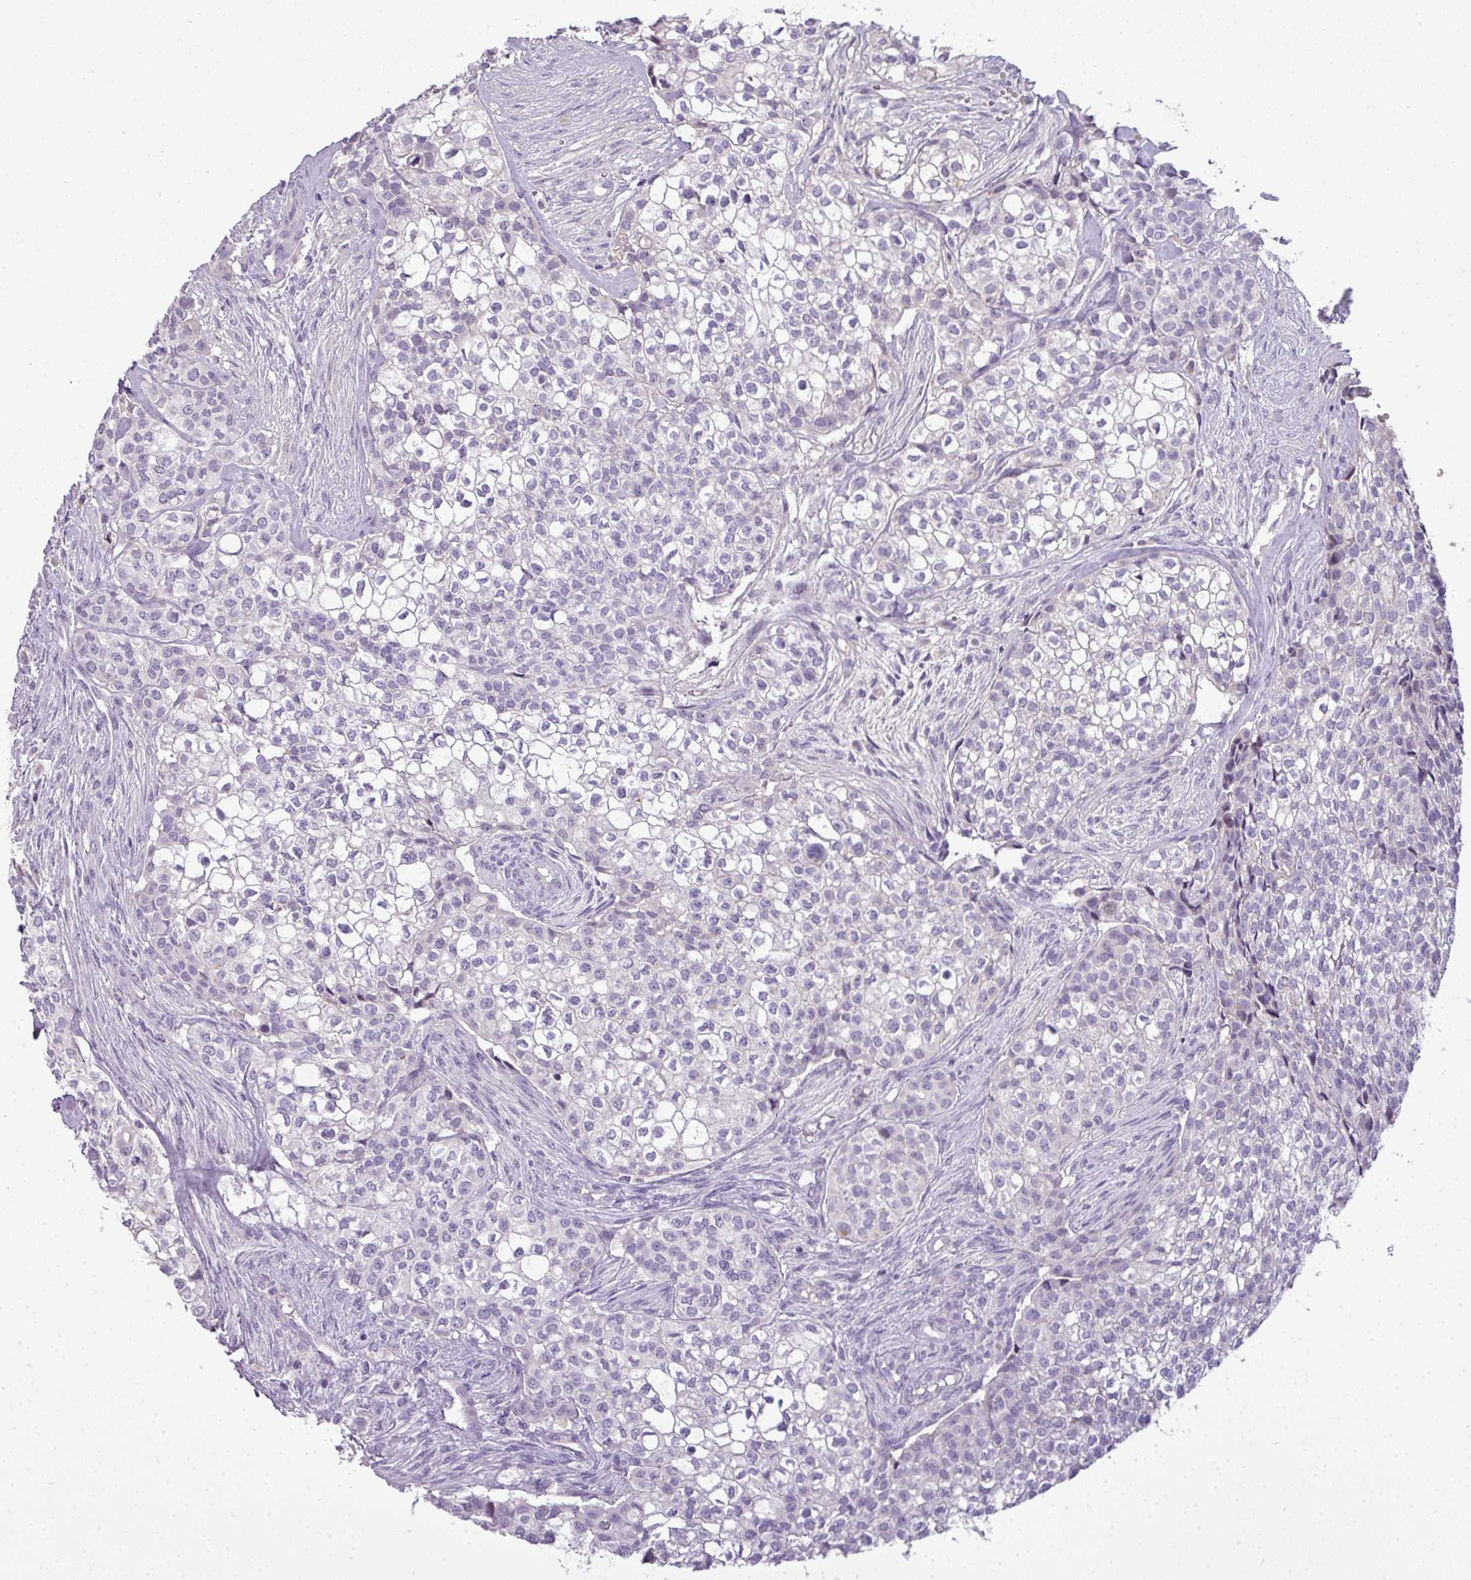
{"staining": {"intensity": "negative", "quantity": "none", "location": "none"}, "tissue": "head and neck cancer", "cell_type": "Tumor cells", "image_type": "cancer", "snomed": [{"axis": "morphology", "description": "Adenocarcinoma, NOS"}, {"axis": "topography", "description": "Head-Neck"}], "caption": "Immunohistochemistry micrograph of neoplastic tissue: head and neck cancer stained with DAB (3,3'-diaminobenzidine) shows no significant protein positivity in tumor cells.", "gene": "C4B", "patient": {"sex": "male", "age": 81}}